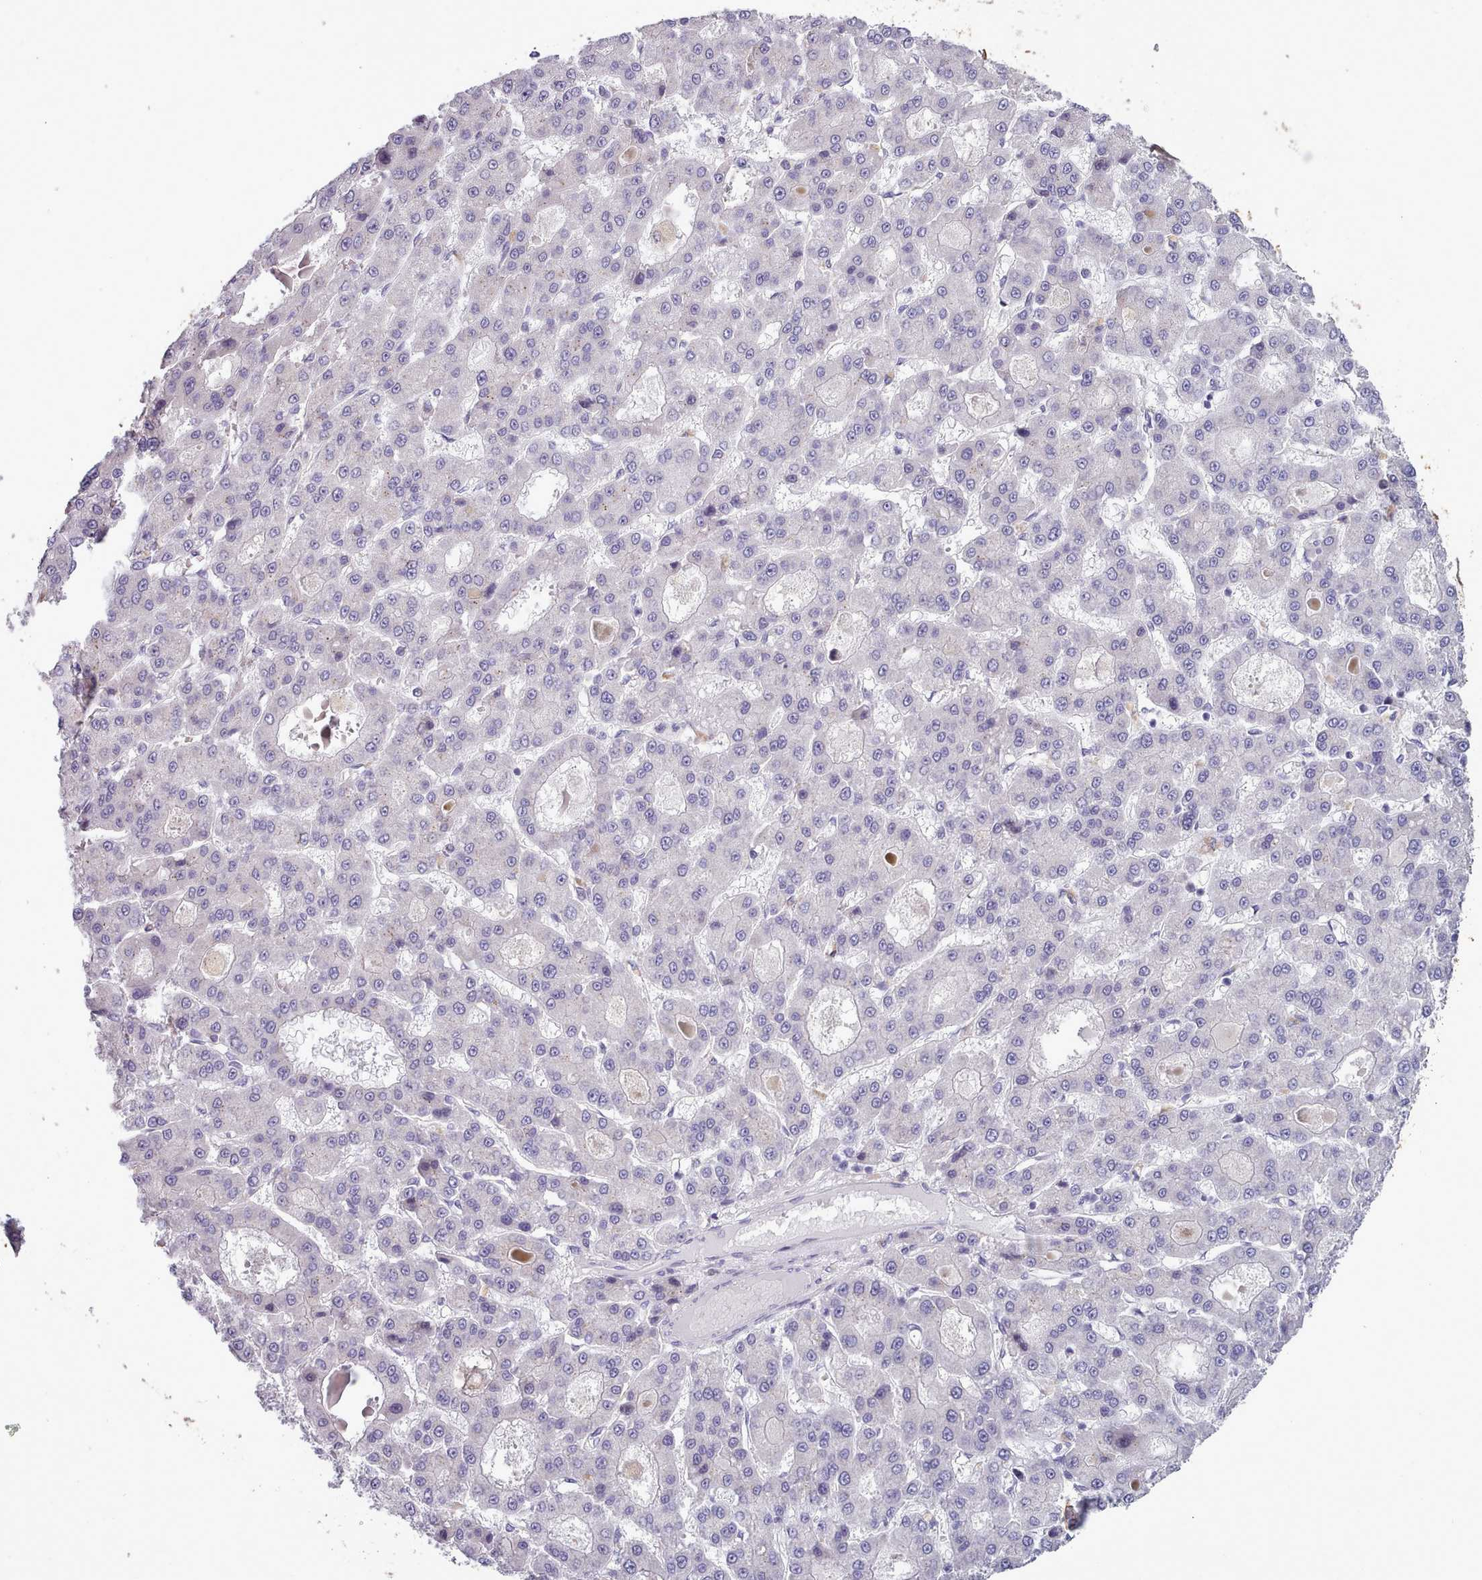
{"staining": {"intensity": "negative", "quantity": "none", "location": "none"}, "tissue": "liver cancer", "cell_type": "Tumor cells", "image_type": "cancer", "snomed": [{"axis": "morphology", "description": "Carcinoma, Hepatocellular, NOS"}, {"axis": "topography", "description": "Liver"}], "caption": "Immunohistochemistry image of neoplastic tissue: human liver cancer stained with DAB (3,3'-diaminobenzidine) shows no significant protein positivity in tumor cells.", "gene": "MYRFL", "patient": {"sex": "male", "age": 70}}